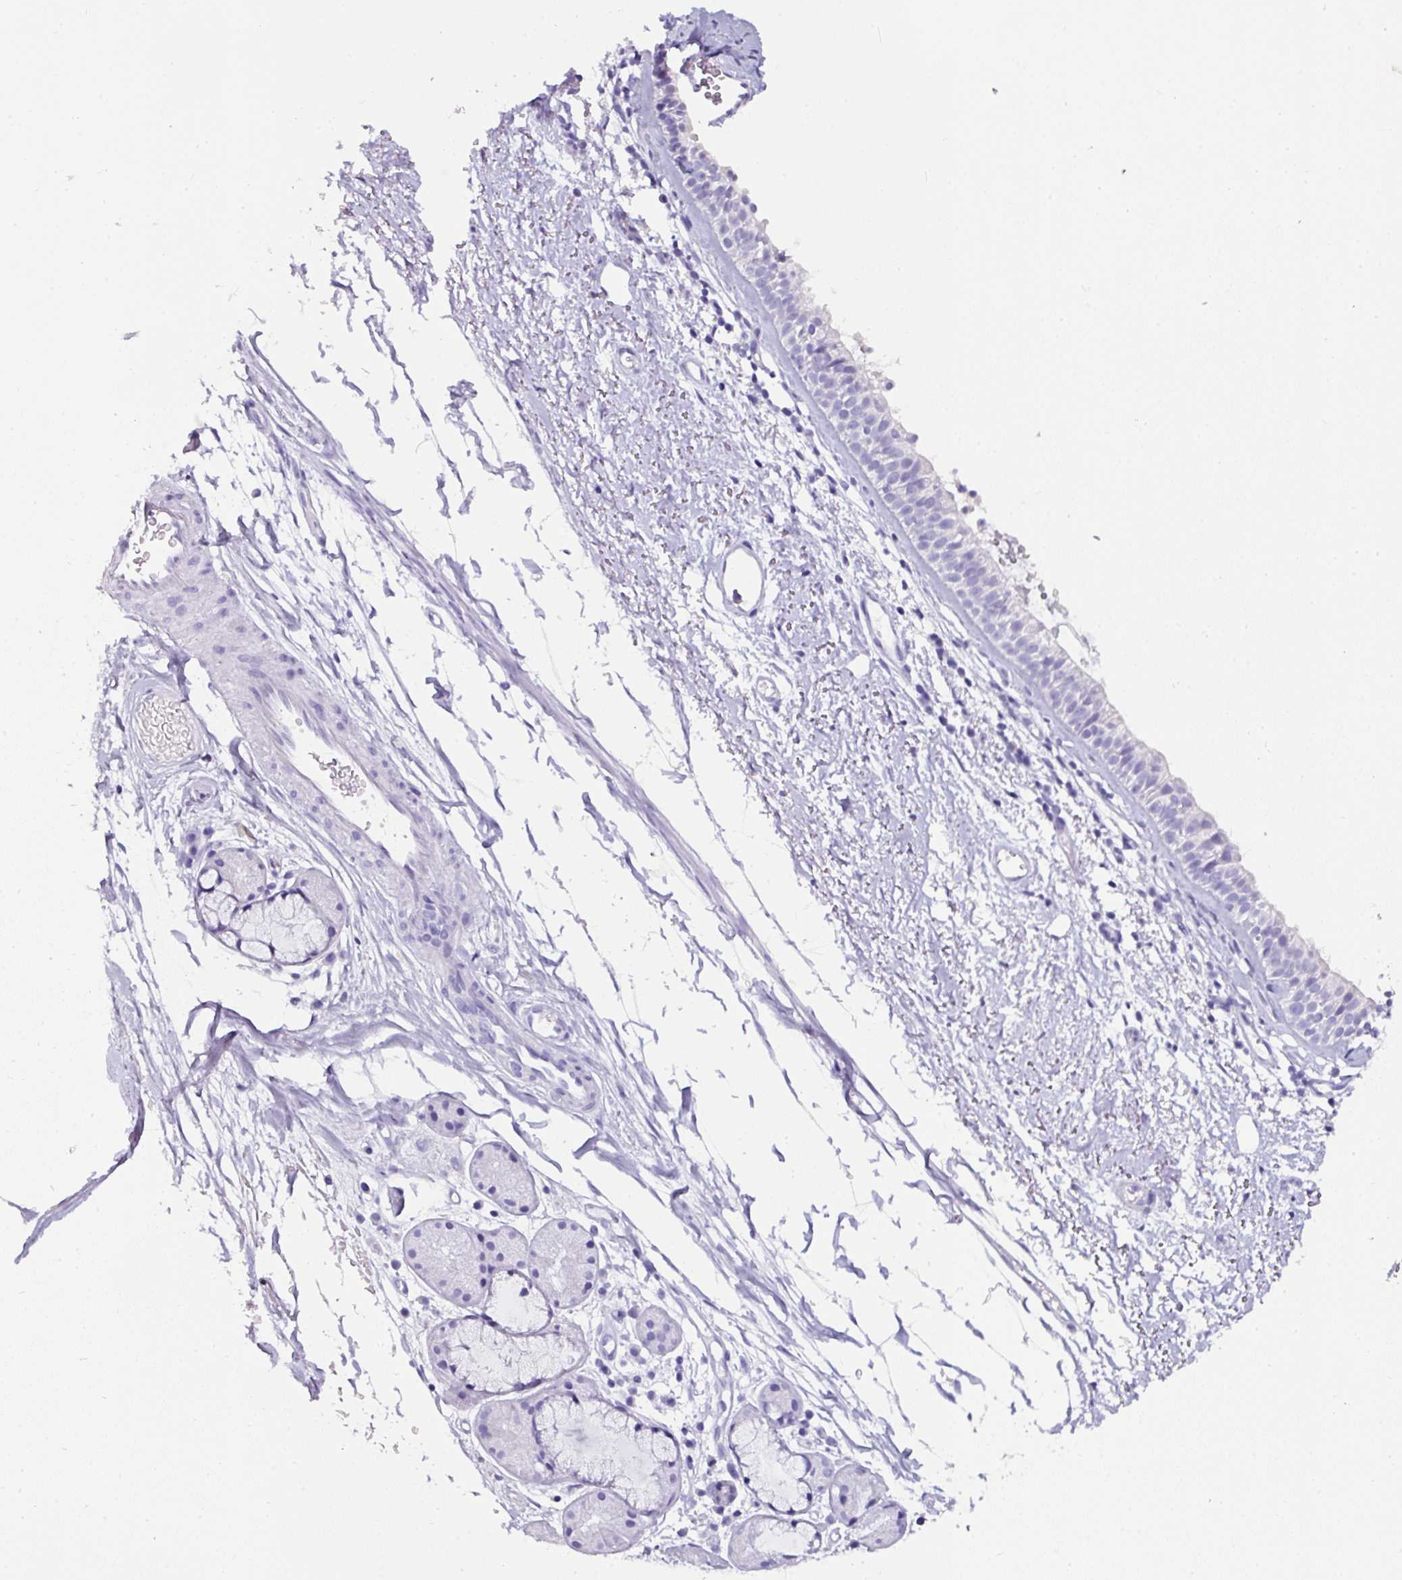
{"staining": {"intensity": "negative", "quantity": "none", "location": "none"}, "tissue": "nasopharynx", "cell_type": "Respiratory epithelial cells", "image_type": "normal", "snomed": [{"axis": "morphology", "description": "Normal tissue, NOS"}, {"axis": "topography", "description": "Cartilage tissue"}, {"axis": "topography", "description": "Nasopharynx"}], "caption": "IHC micrograph of normal nasopharynx stained for a protein (brown), which reveals no positivity in respiratory epithelial cells. (DAB immunohistochemistry with hematoxylin counter stain).", "gene": "NAPSA", "patient": {"sex": "male", "age": 56}}